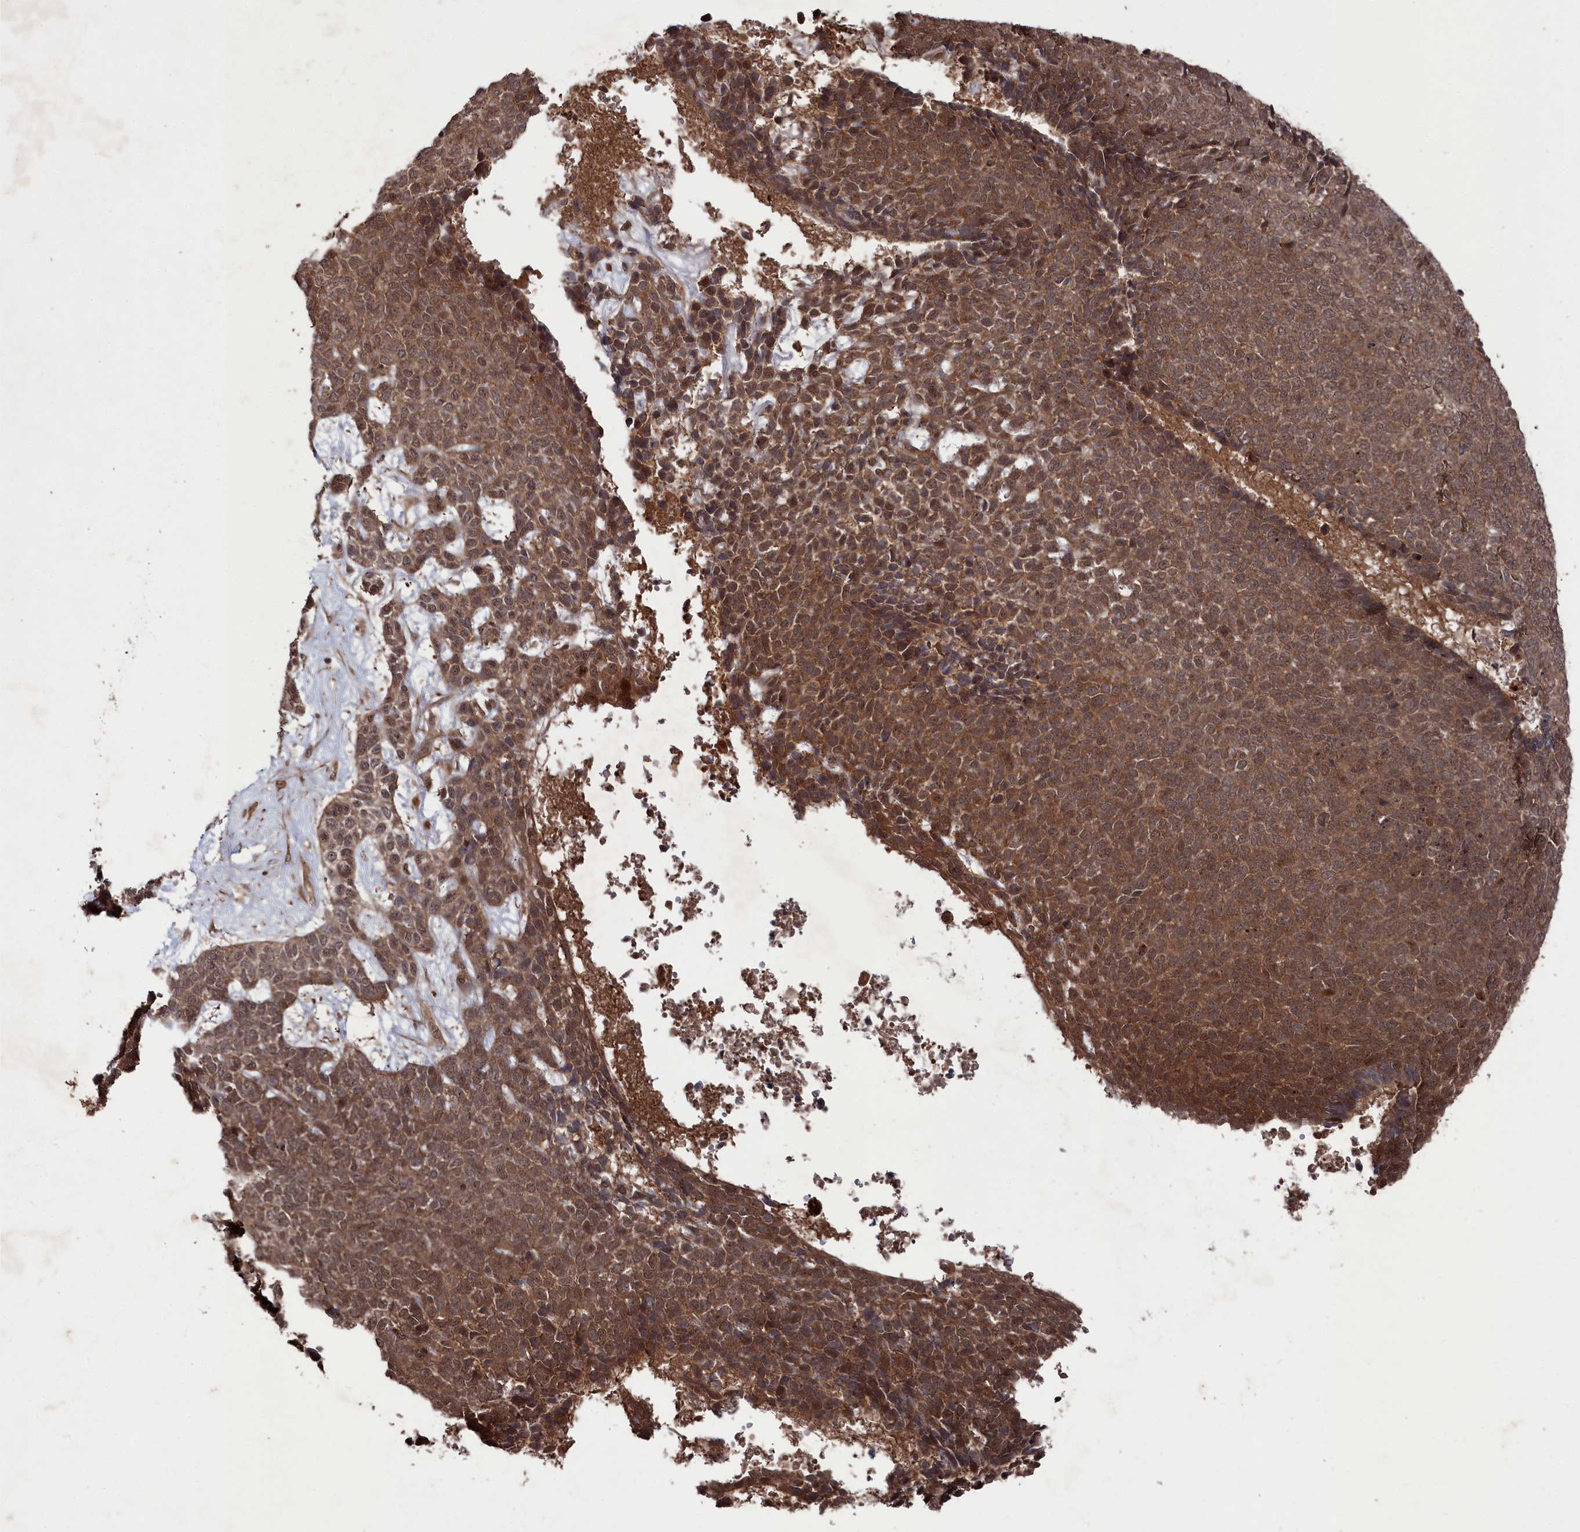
{"staining": {"intensity": "strong", "quantity": ">75%", "location": "cytoplasmic/membranous,nuclear"}, "tissue": "skin cancer", "cell_type": "Tumor cells", "image_type": "cancer", "snomed": [{"axis": "morphology", "description": "Basal cell carcinoma"}, {"axis": "topography", "description": "Skin"}], "caption": "Immunohistochemical staining of human skin cancer shows high levels of strong cytoplasmic/membranous and nuclear expression in about >75% of tumor cells.", "gene": "BORCS7", "patient": {"sex": "female", "age": 84}}